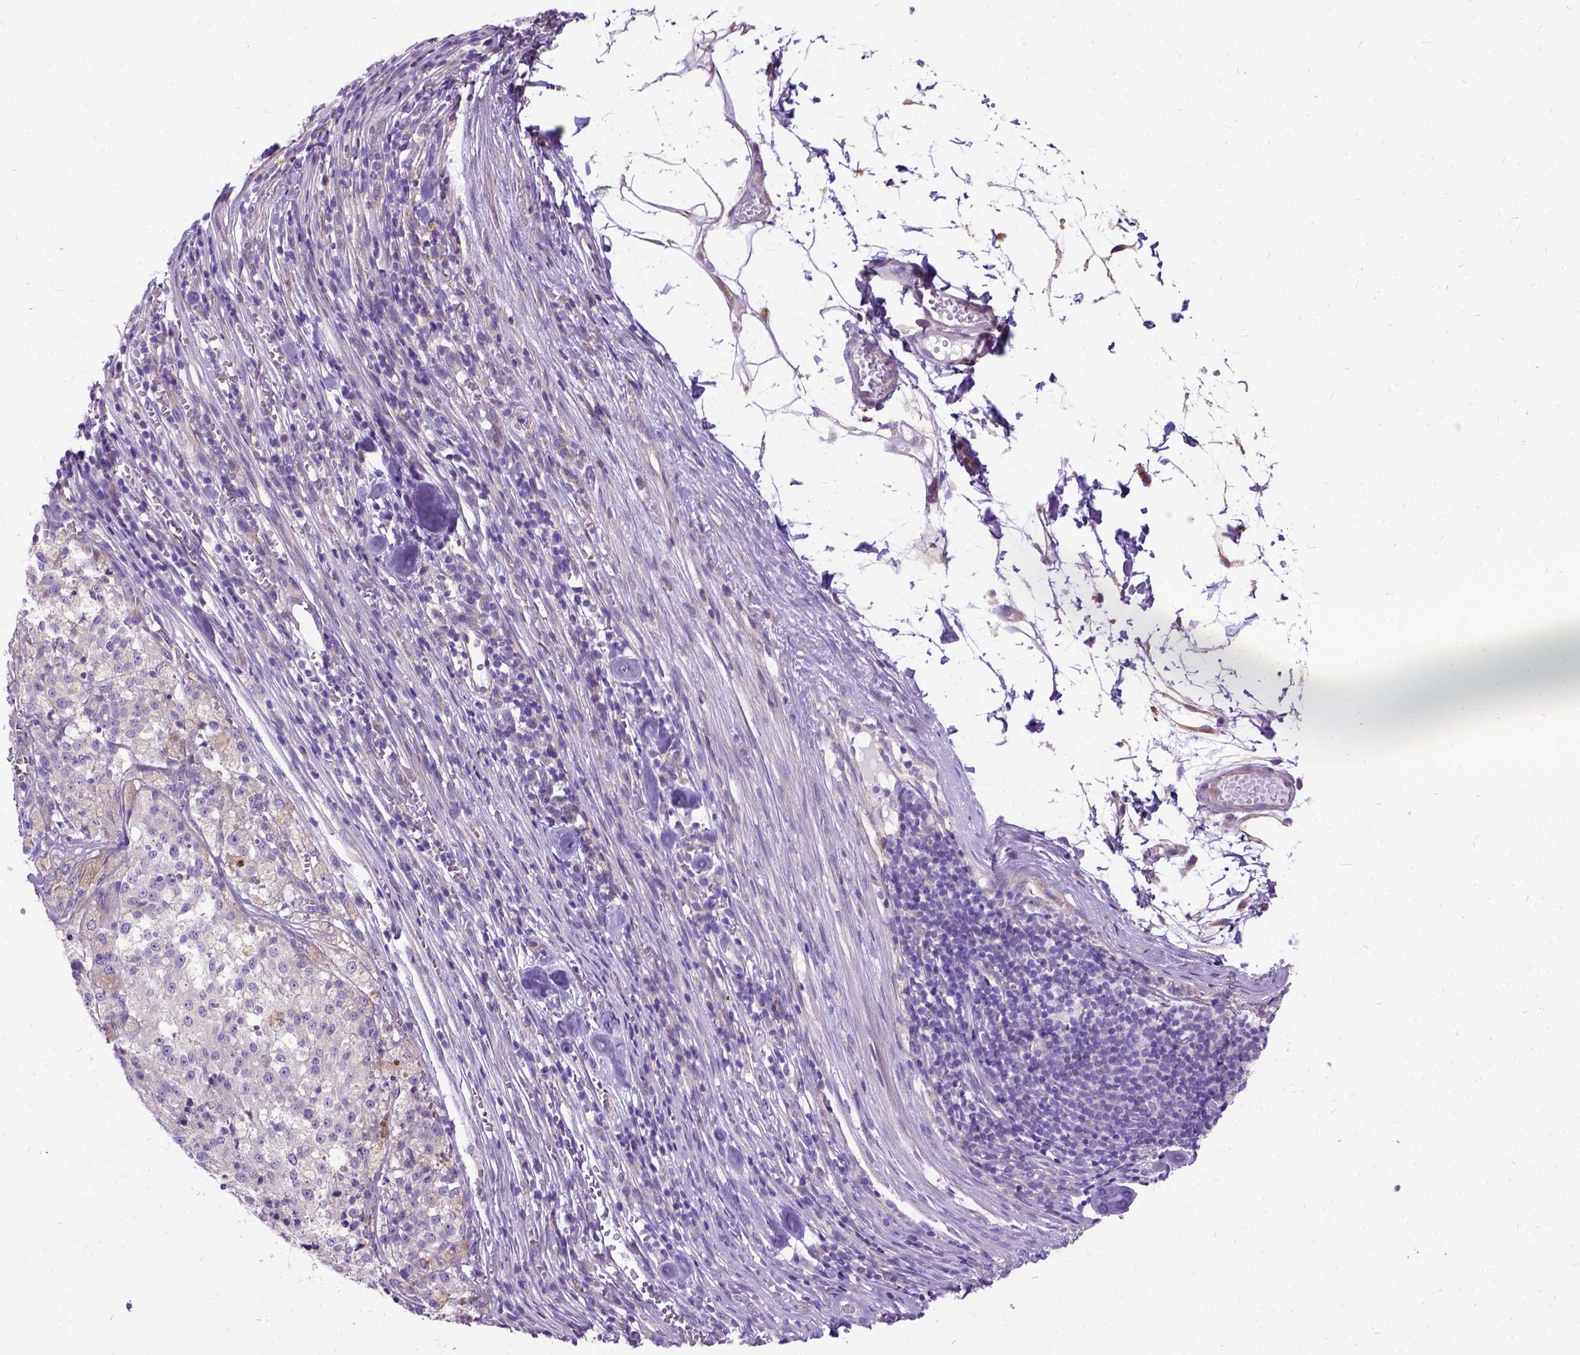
{"staining": {"intensity": "negative", "quantity": "none", "location": "none"}, "tissue": "melanoma", "cell_type": "Tumor cells", "image_type": "cancer", "snomed": [{"axis": "morphology", "description": "Malignant melanoma, Metastatic site"}, {"axis": "topography", "description": "Lymph node"}], "caption": "The photomicrograph reveals no staining of tumor cells in melanoma. Brightfield microscopy of IHC stained with DAB (3,3'-diaminobenzidine) (brown) and hematoxylin (blue), captured at high magnification.", "gene": "CFAP54", "patient": {"sex": "female", "age": 64}}